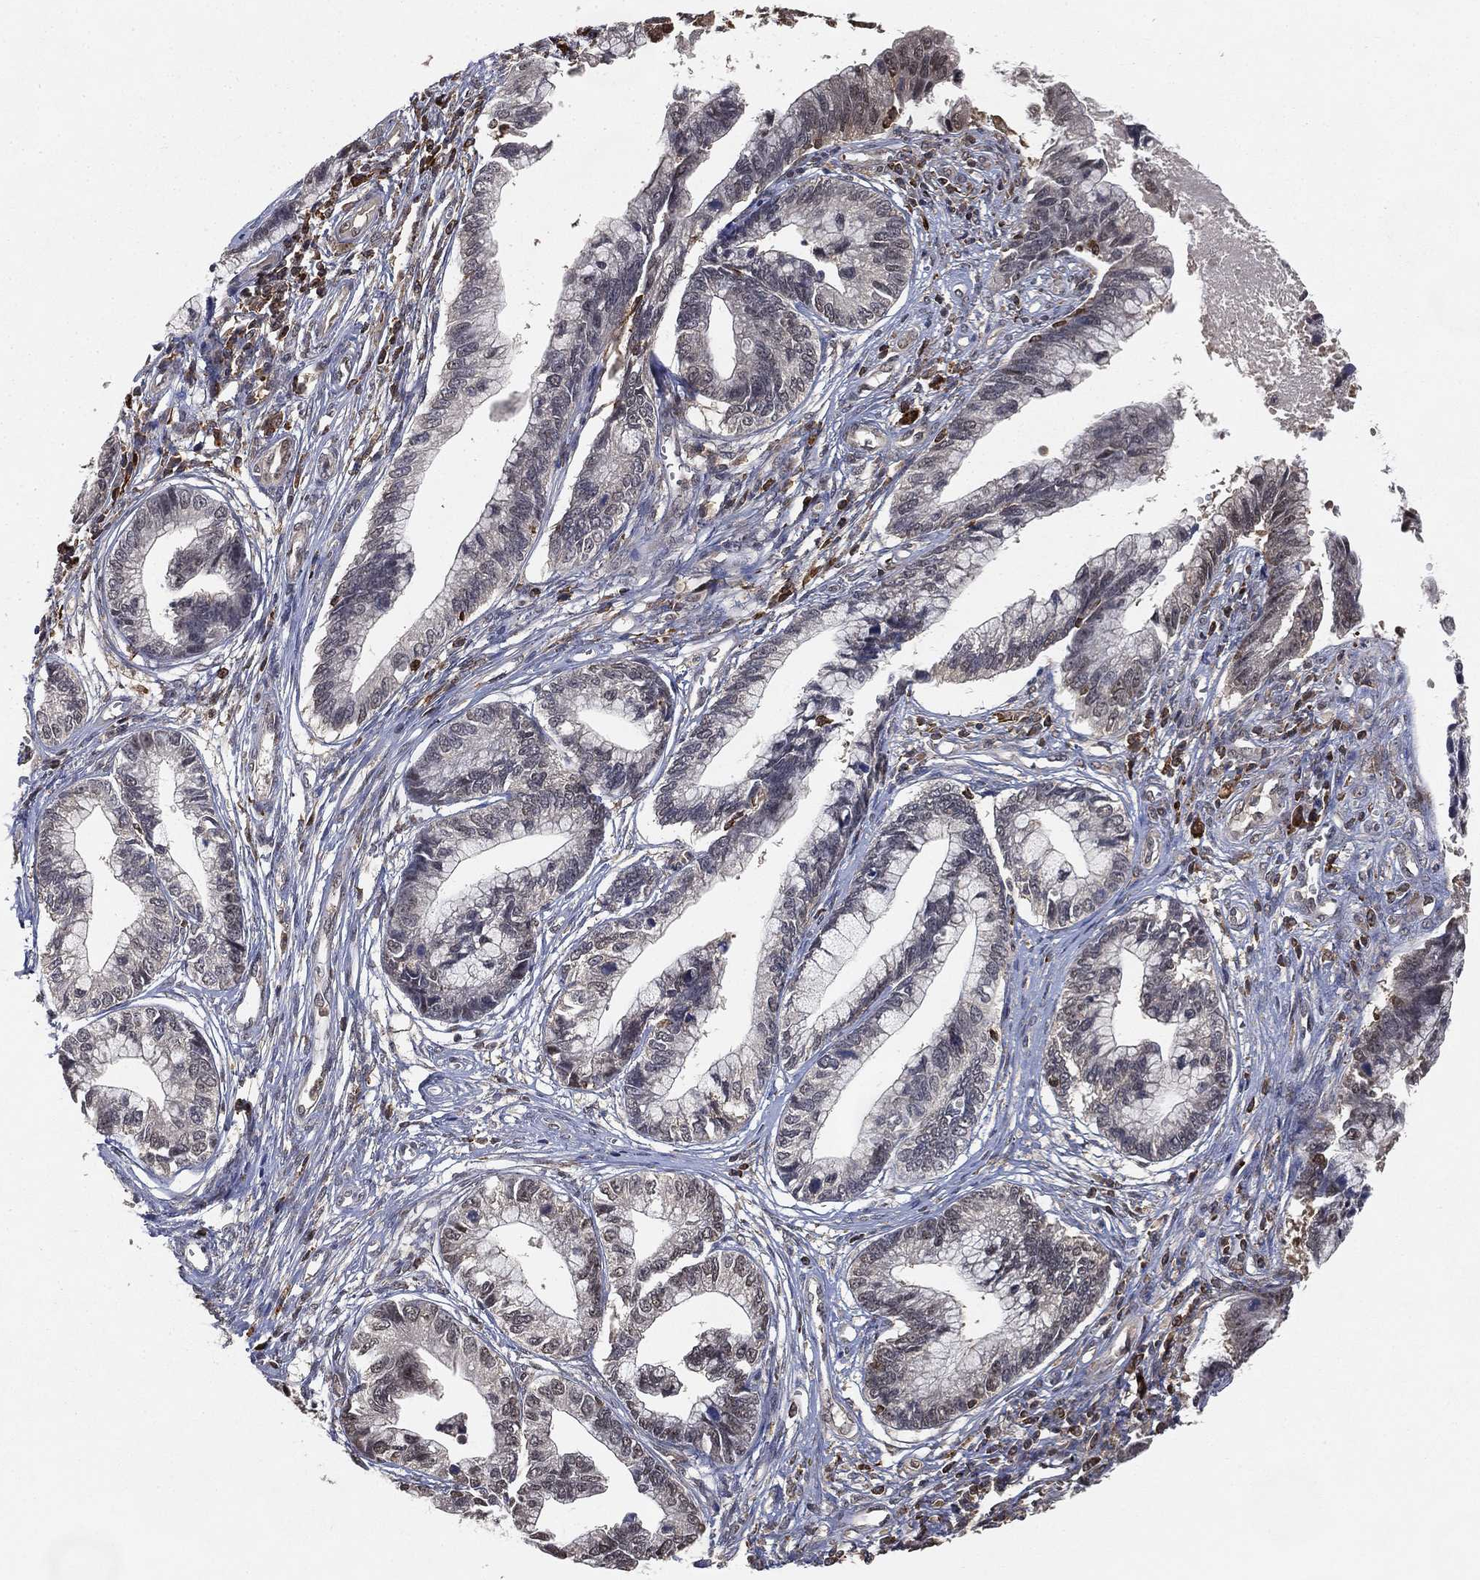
{"staining": {"intensity": "negative", "quantity": "none", "location": "none"}, "tissue": "cervical cancer", "cell_type": "Tumor cells", "image_type": "cancer", "snomed": [{"axis": "morphology", "description": "Adenocarcinoma, NOS"}, {"axis": "topography", "description": "Cervix"}], "caption": "Immunohistochemistry of cervical adenocarcinoma shows no expression in tumor cells.", "gene": "WDR26", "patient": {"sex": "female", "age": 44}}